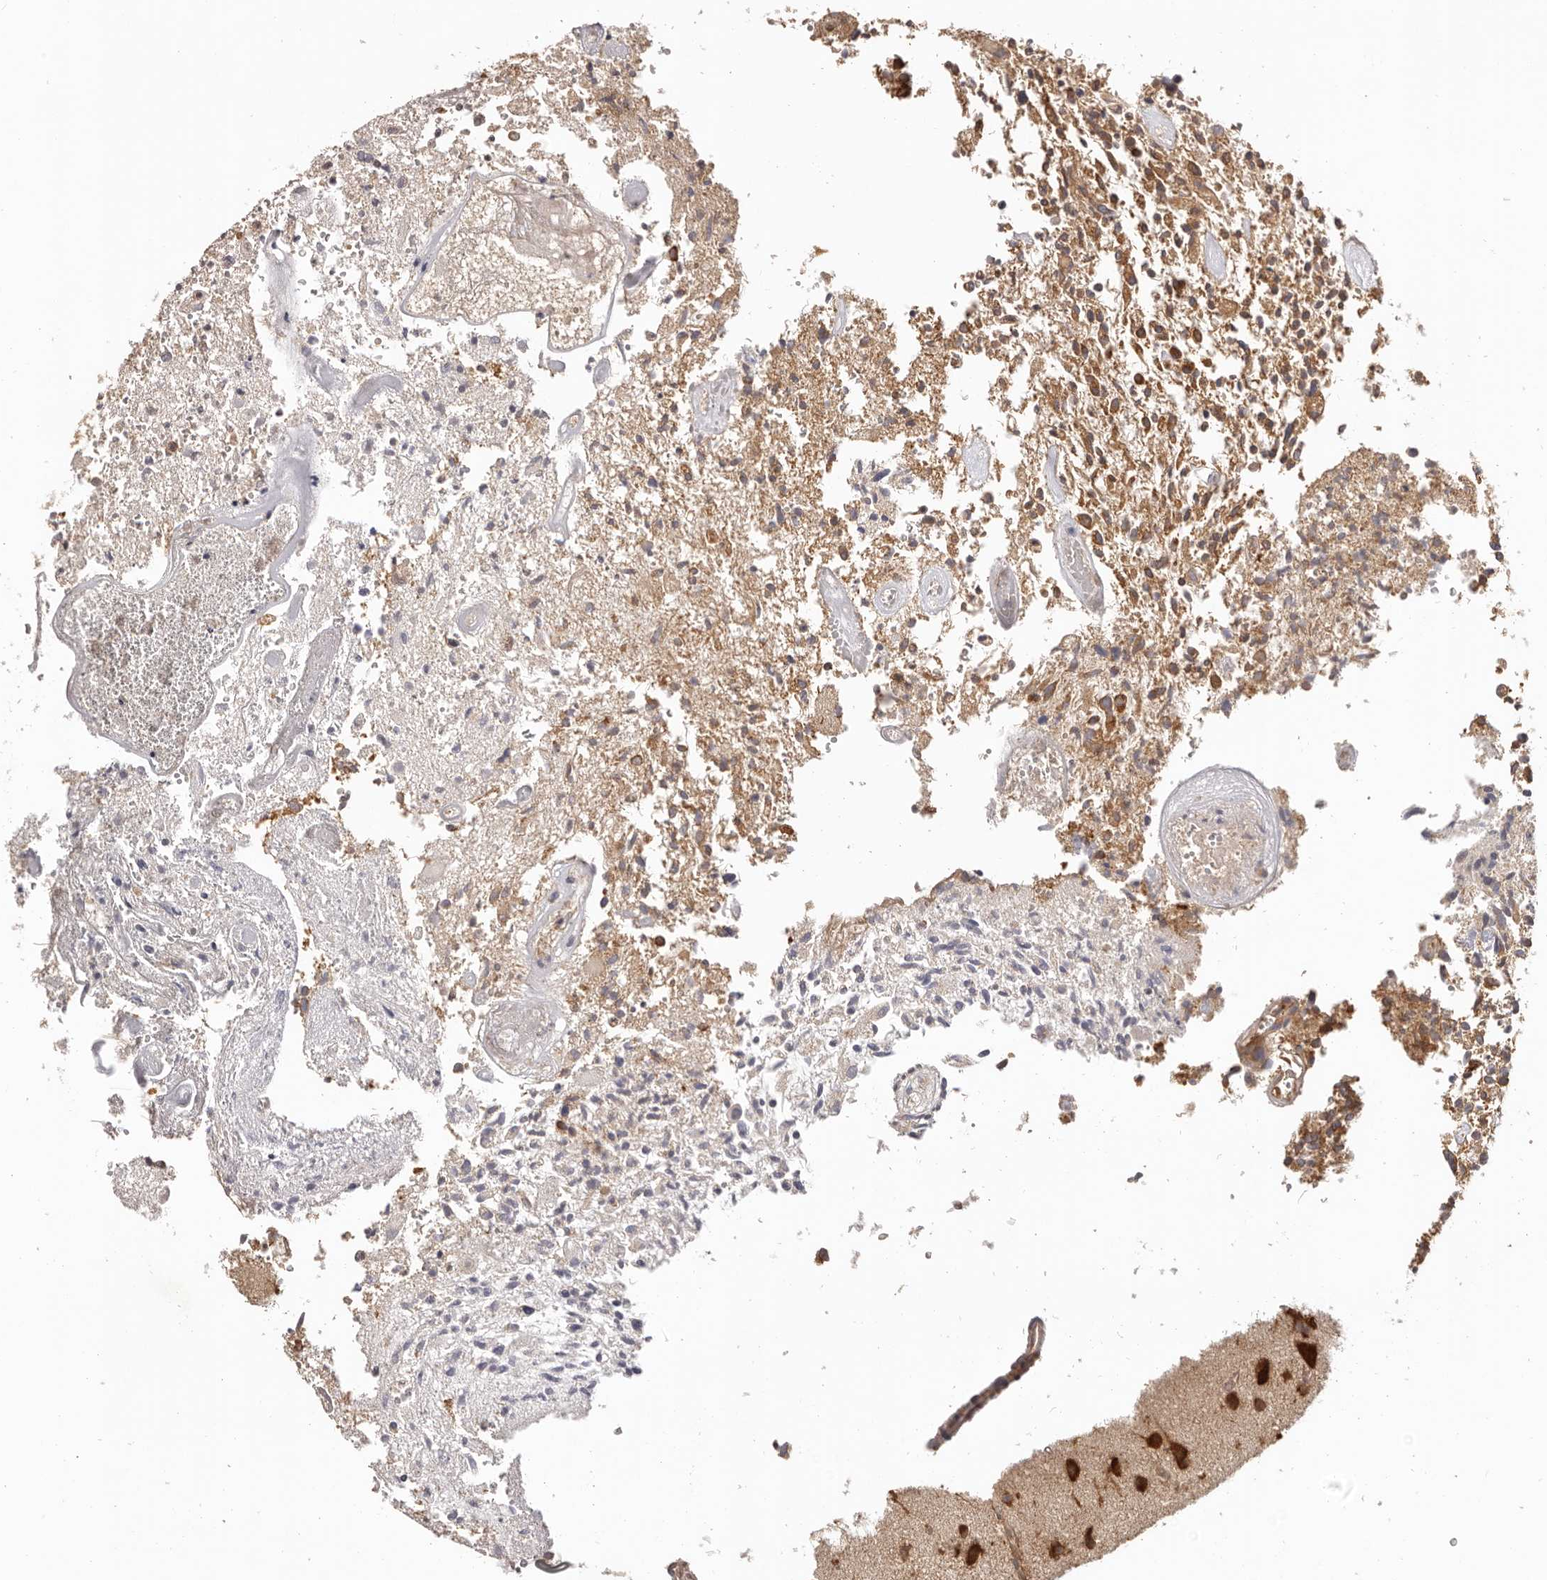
{"staining": {"intensity": "moderate", "quantity": ">75%", "location": "cytoplasmic/membranous"}, "tissue": "glioma", "cell_type": "Tumor cells", "image_type": "cancer", "snomed": [{"axis": "morphology", "description": "Glioma, malignant, High grade"}, {"axis": "topography", "description": "Brain"}], "caption": "Immunohistochemical staining of glioma shows medium levels of moderate cytoplasmic/membranous expression in about >75% of tumor cells. The staining was performed using DAB to visualize the protein expression in brown, while the nuclei were stained in blue with hematoxylin (Magnification: 20x).", "gene": "EEF1E1", "patient": {"sex": "male", "age": 72}}